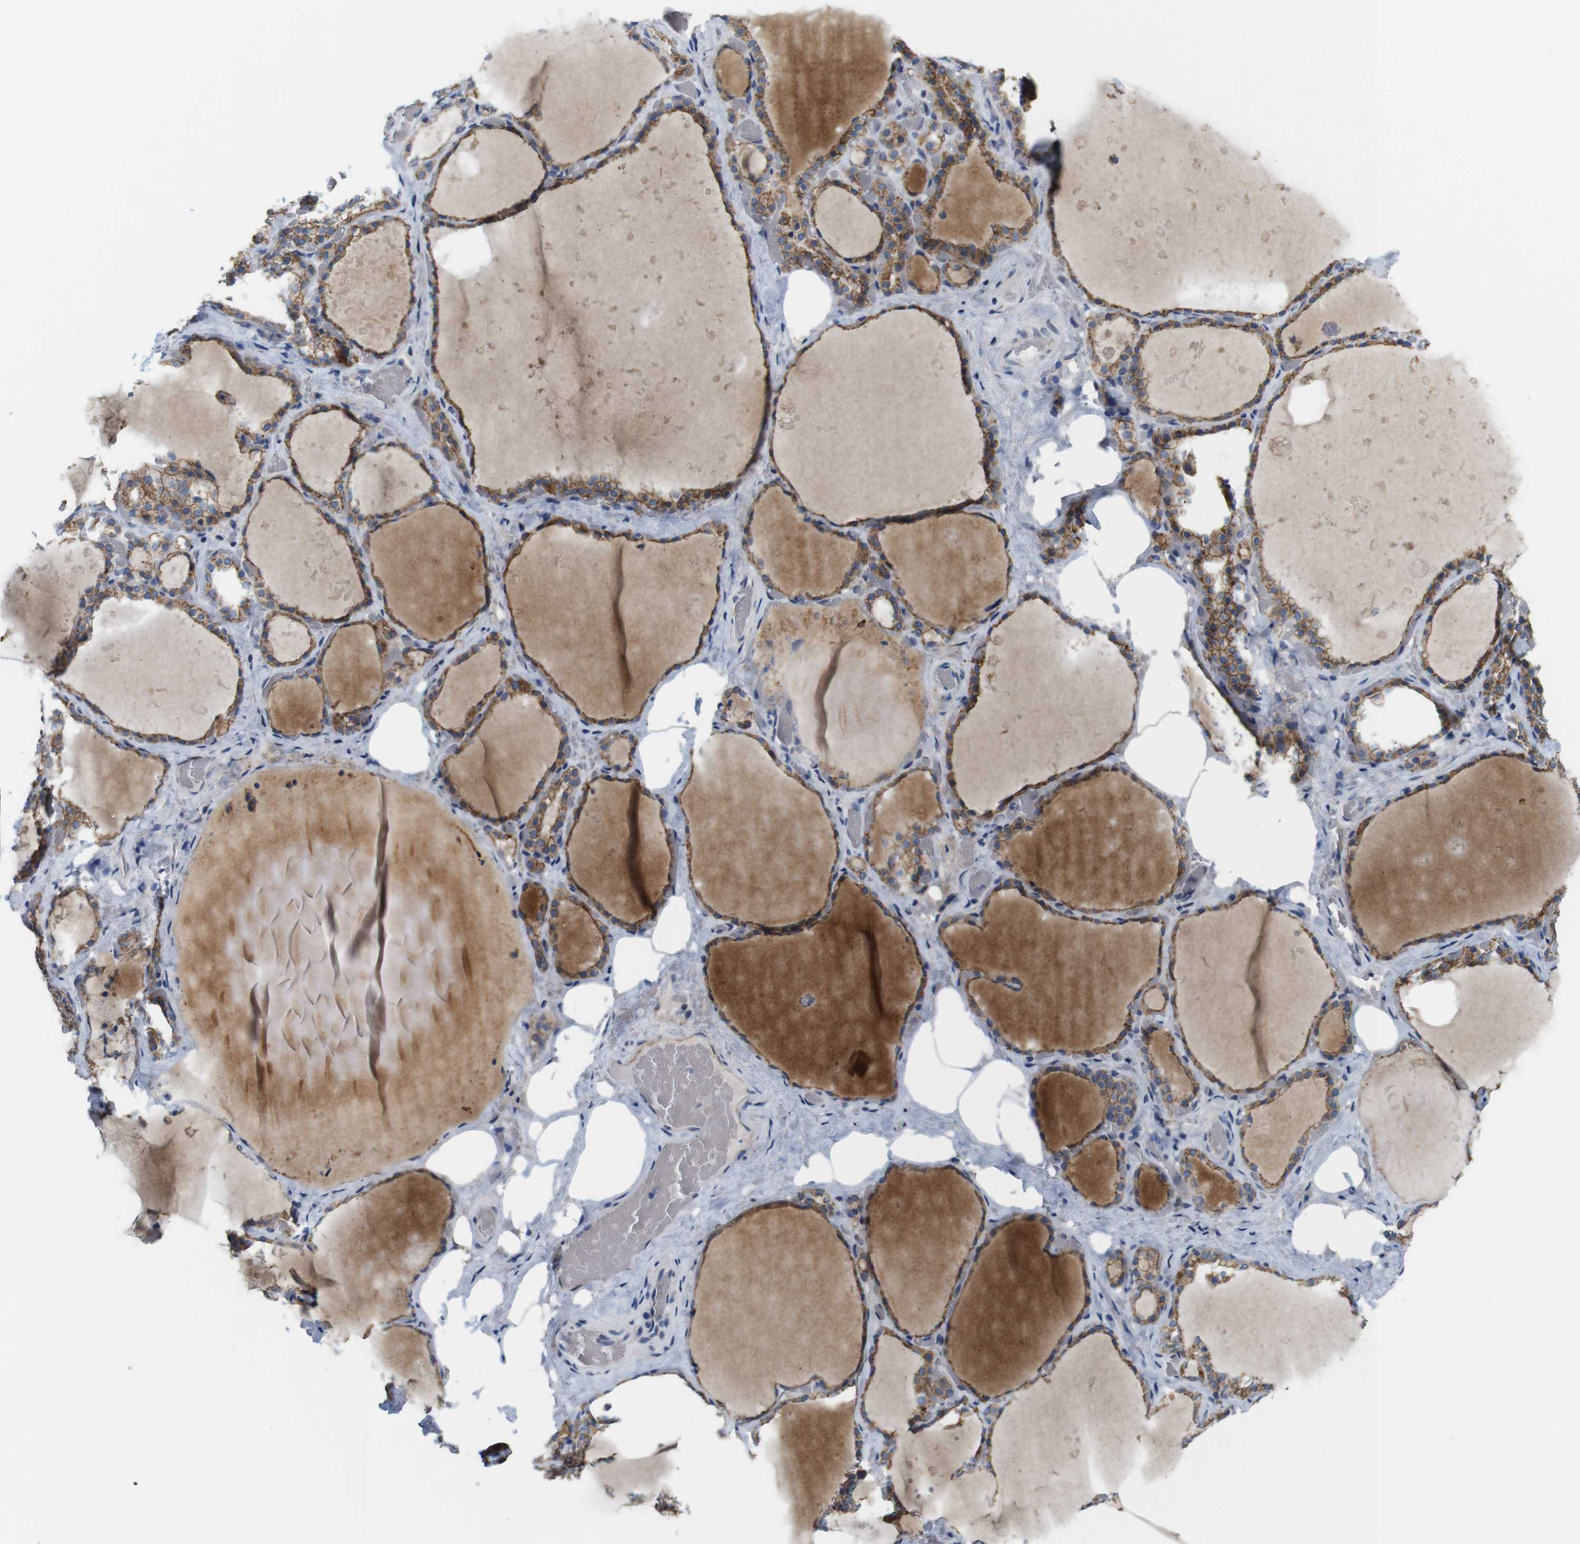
{"staining": {"intensity": "moderate", "quantity": ">75%", "location": "cytoplasmic/membranous"}, "tissue": "thyroid gland", "cell_type": "Glandular cells", "image_type": "normal", "snomed": [{"axis": "morphology", "description": "Normal tissue, NOS"}, {"axis": "topography", "description": "Thyroid gland"}], "caption": "About >75% of glandular cells in unremarkable thyroid gland reveal moderate cytoplasmic/membranous protein positivity as visualized by brown immunohistochemical staining.", "gene": "EFCAB14", "patient": {"sex": "male", "age": 61}}